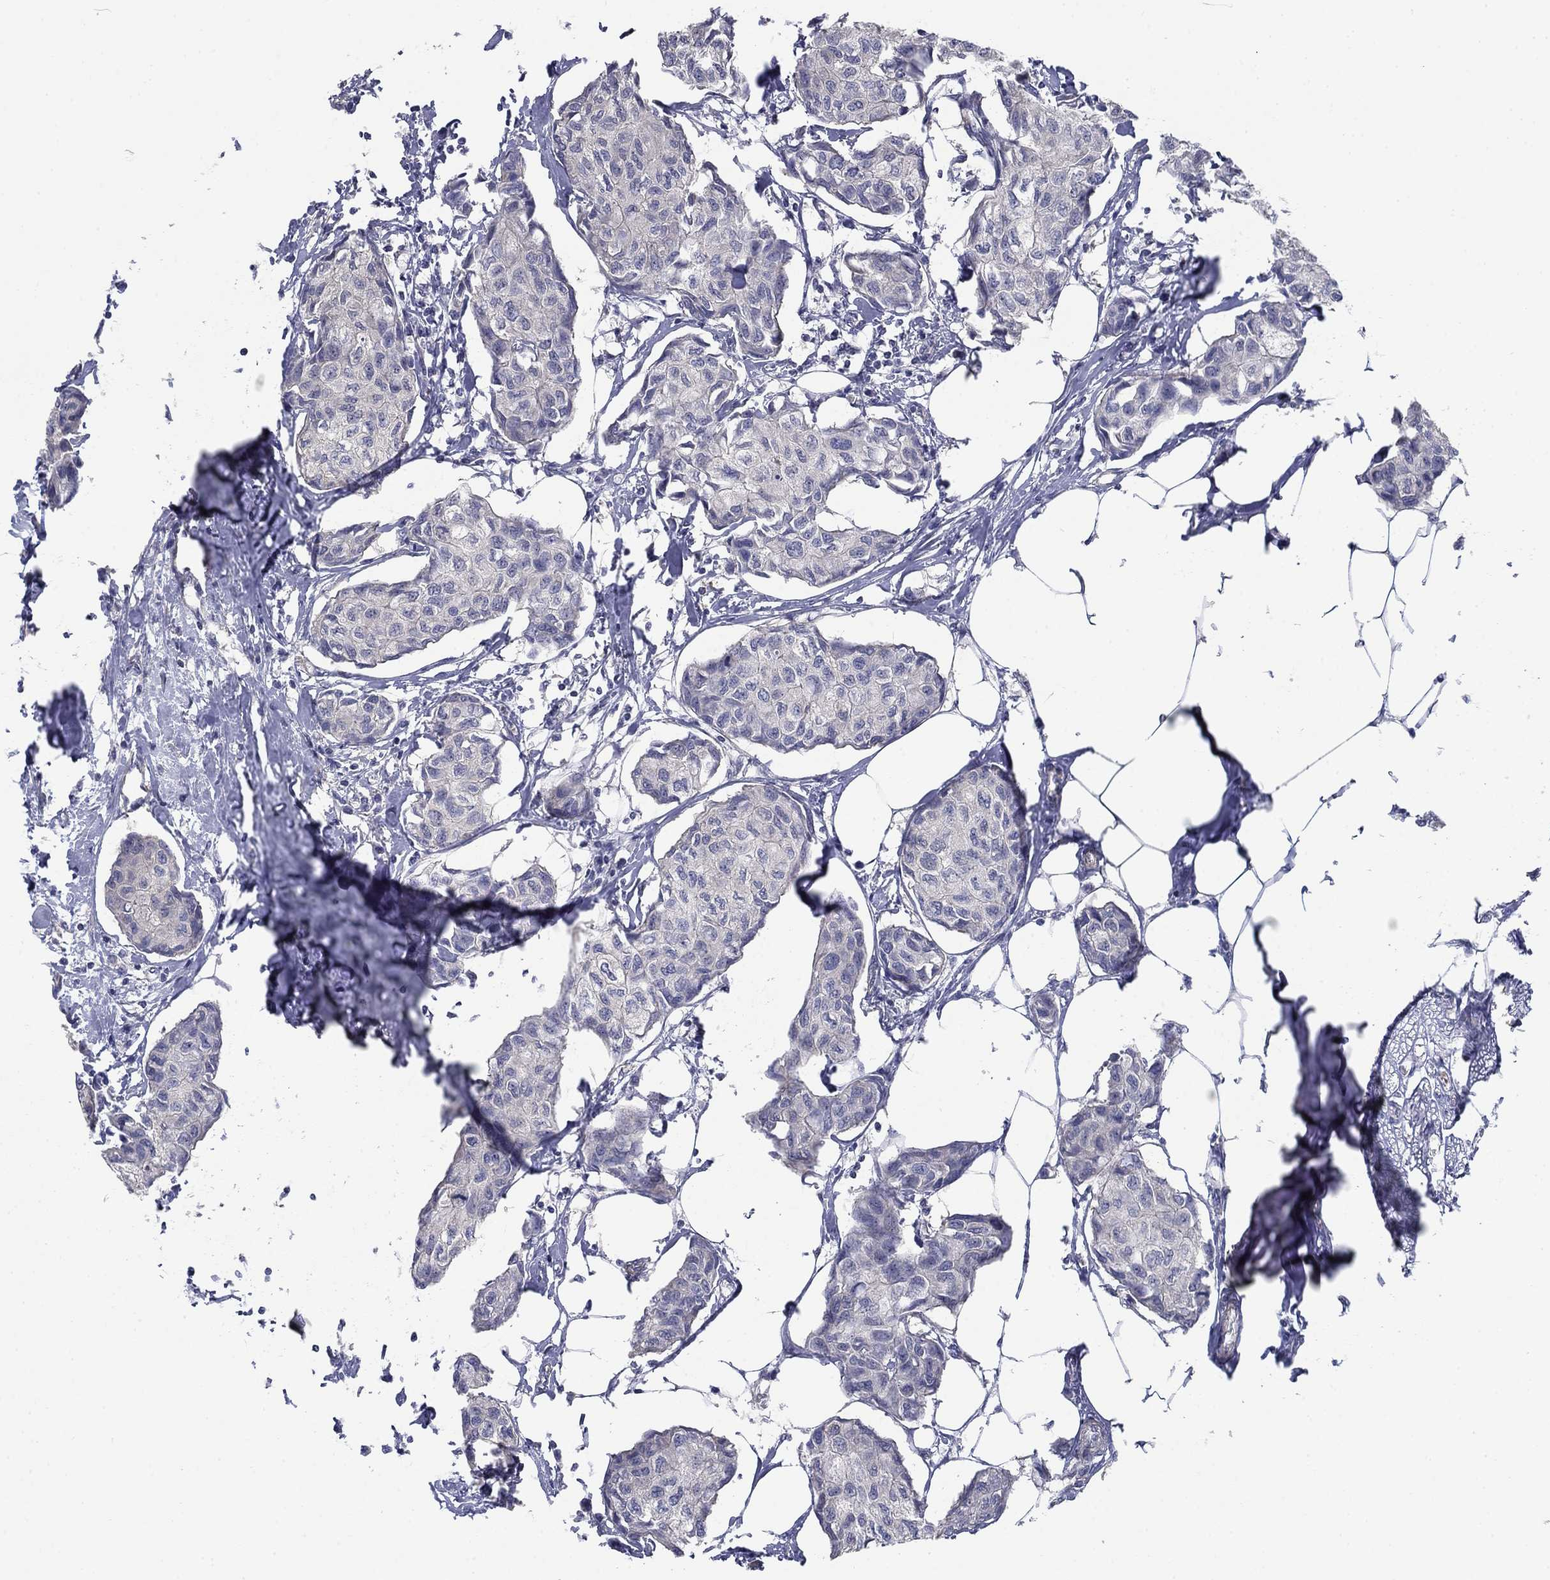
{"staining": {"intensity": "negative", "quantity": "none", "location": "none"}, "tissue": "breast cancer", "cell_type": "Tumor cells", "image_type": "cancer", "snomed": [{"axis": "morphology", "description": "Duct carcinoma"}, {"axis": "topography", "description": "Breast"}], "caption": "This is an IHC histopathology image of human breast invasive ductal carcinoma. There is no staining in tumor cells.", "gene": "GRK7", "patient": {"sex": "female", "age": 80}}